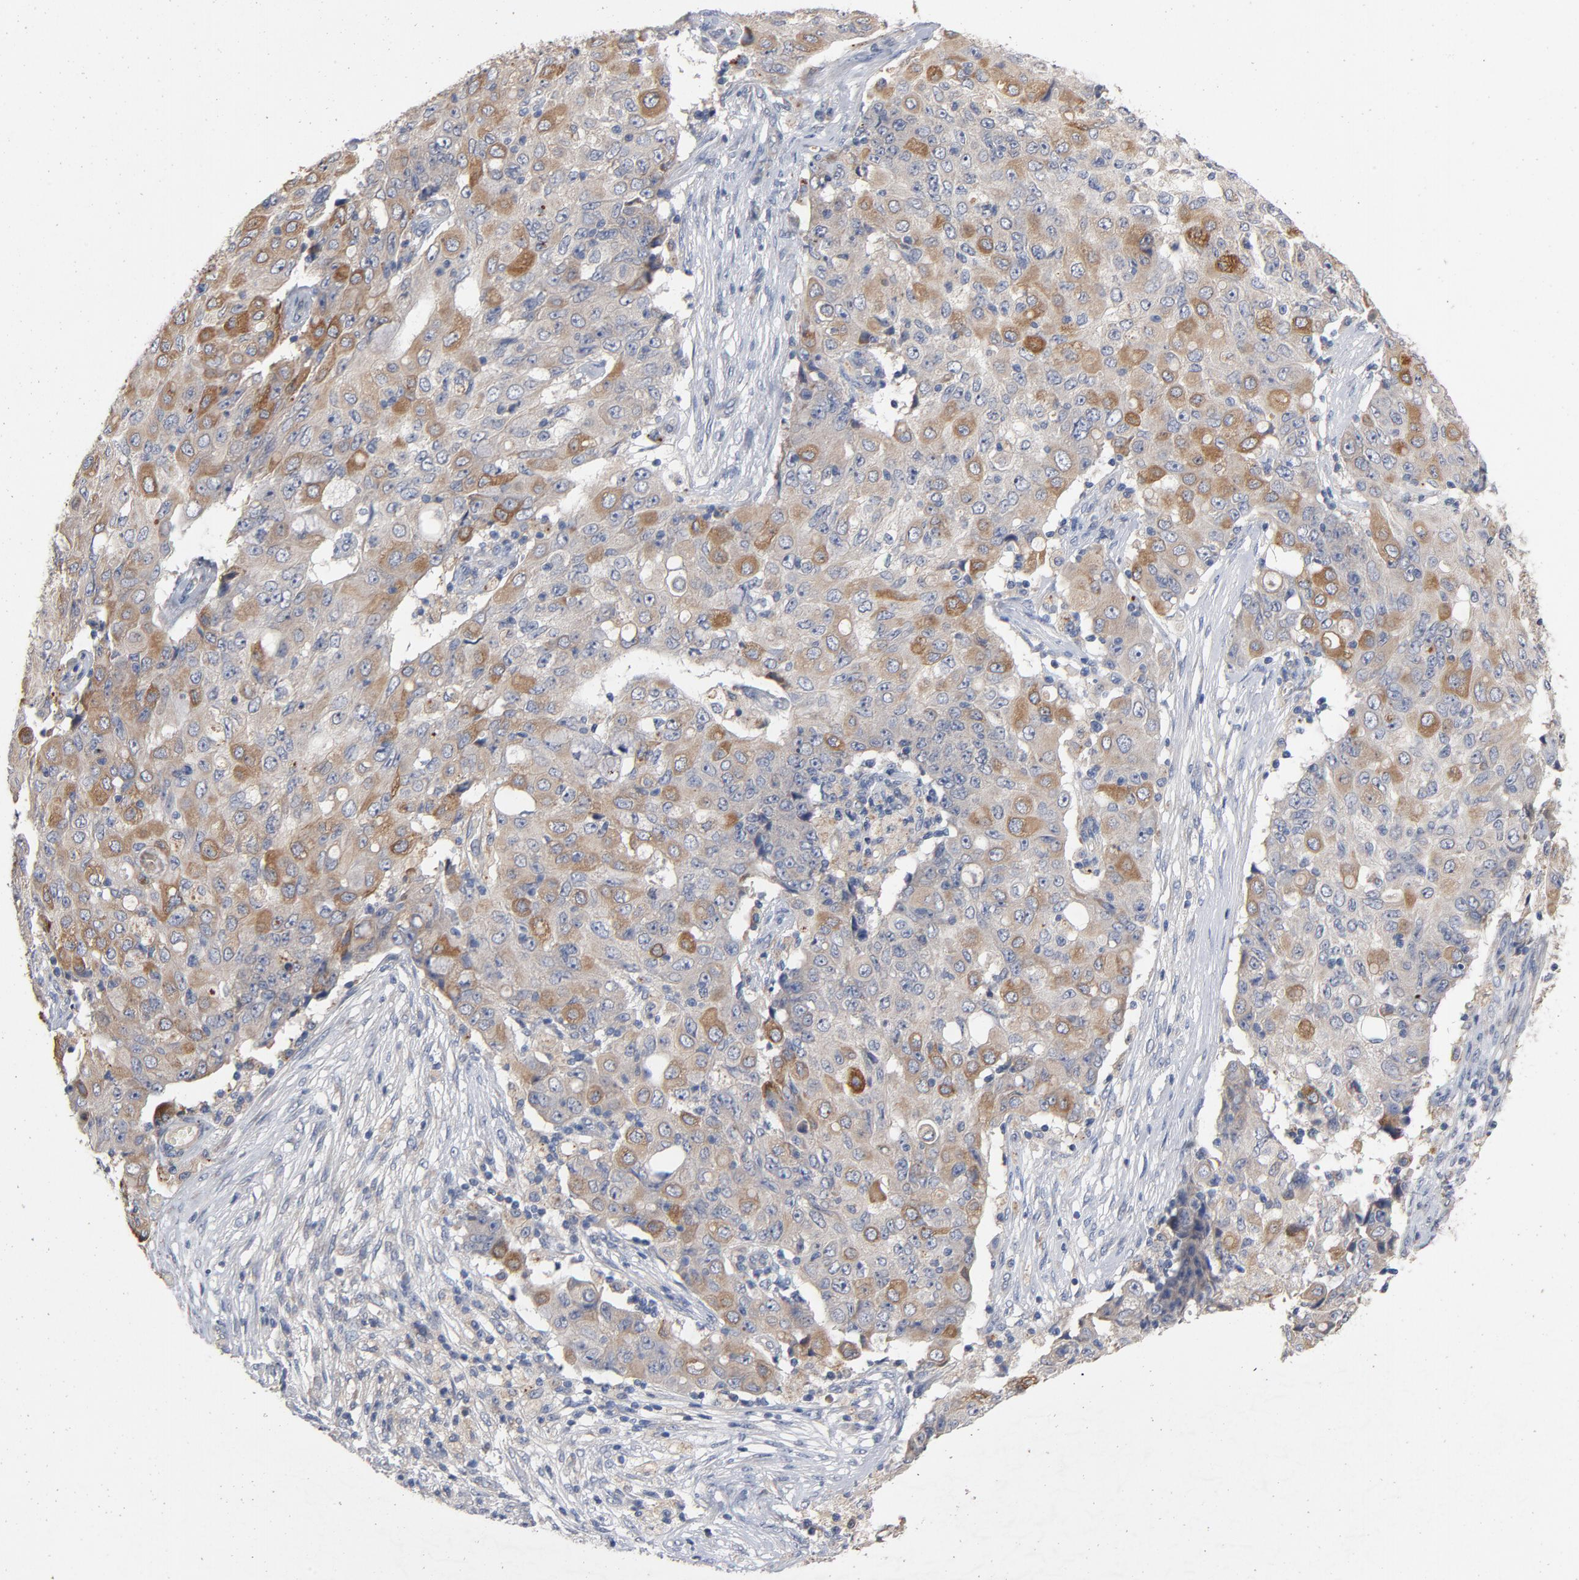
{"staining": {"intensity": "moderate", "quantity": ">75%", "location": "cytoplasmic/membranous"}, "tissue": "ovarian cancer", "cell_type": "Tumor cells", "image_type": "cancer", "snomed": [{"axis": "morphology", "description": "Carcinoma, endometroid"}, {"axis": "topography", "description": "Ovary"}], "caption": "High-power microscopy captured an IHC image of ovarian cancer (endometroid carcinoma), revealing moderate cytoplasmic/membranous expression in approximately >75% of tumor cells. (Brightfield microscopy of DAB IHC at high magnification).", "gene": "CCDC134", "patient": {"sex": "female", "age": 42}}